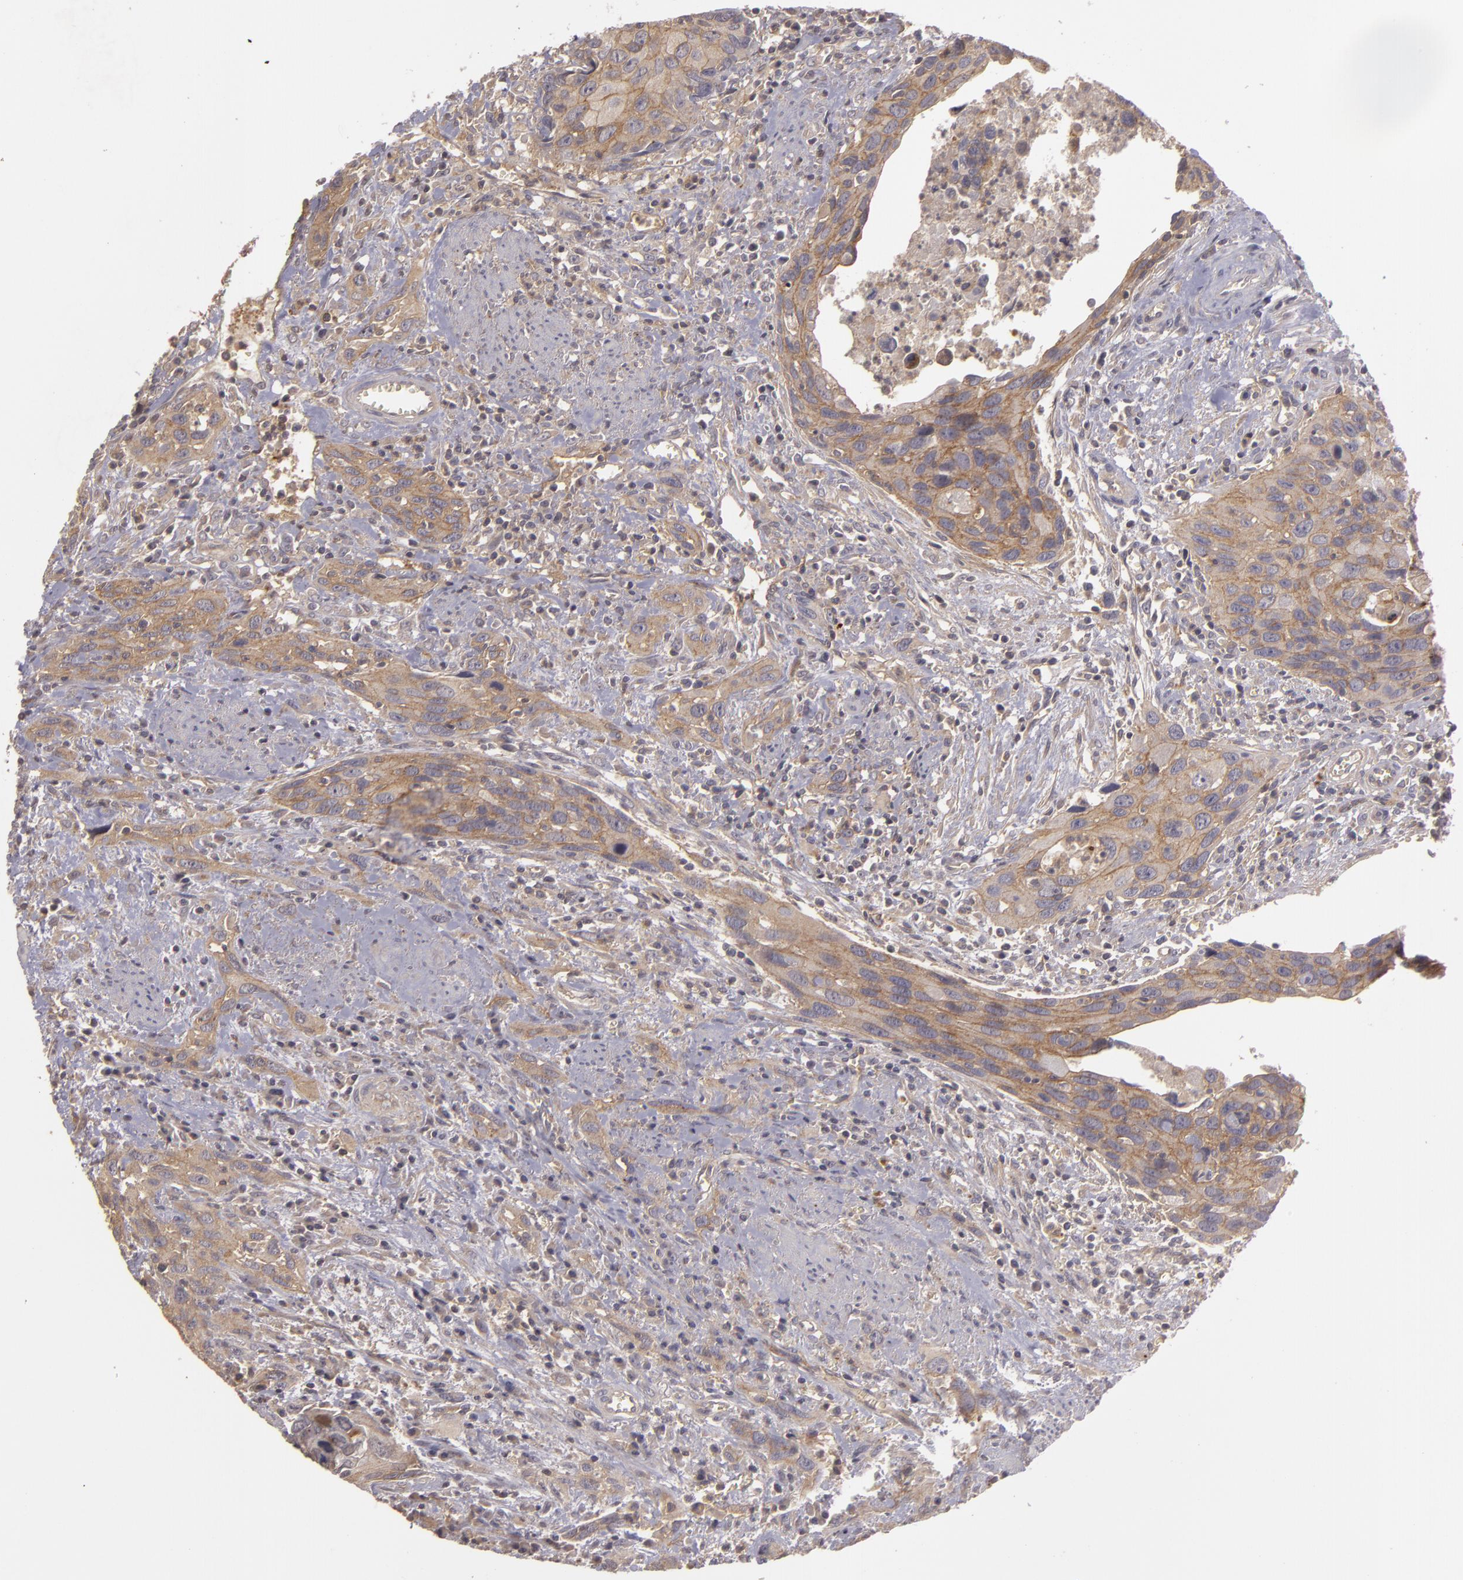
{"staining": {"intensity": "weak", "quantity": ">75%", "location": "cytoplasmic/membranous"}, "tissue": "urothelial cancer", "cell_type": "Tumor cells", "image_type": "cancer", "snomed": [{"axis": "morphology", "description": "Urothelial carcinoma, High grade"}, {"axis": "topography", "description": "Urinary bladder"}], "caption": "Approximately >75% of tumor cells in human high-grade urothelial carcinoma demonstrate weak cytoplasmic/membranous protein positivity as visualized by brown immunohistochemical staining.", "gene": "HRAS", "patient": {"sex": "male", "age": 71}}